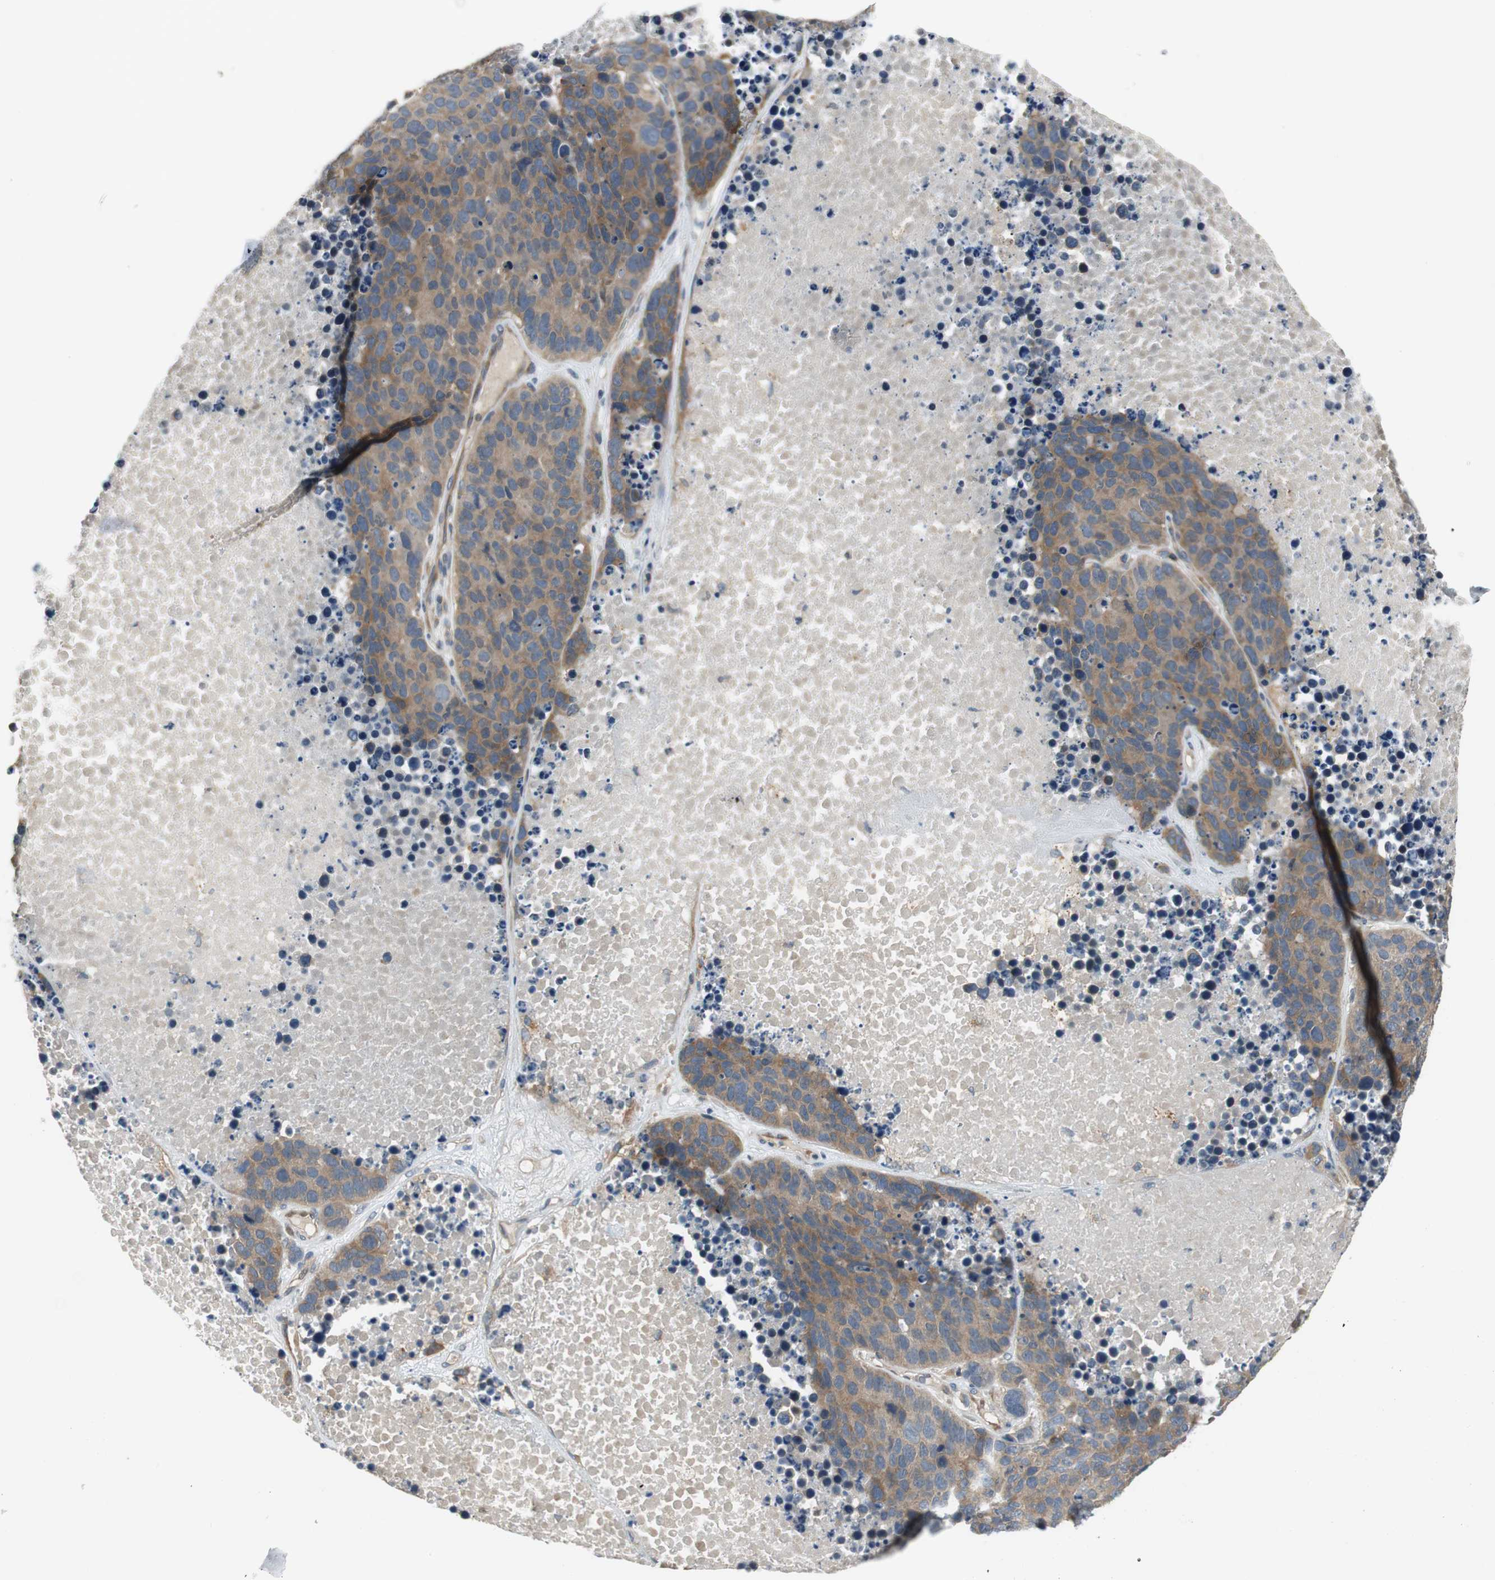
{"staining": {"intensity": "moderate", "quantity": ">75%", "location": "cytoplasmic/membranous"}, "tissue": "carcinoid", "cell_type": "Tumor cells", "image_type": "cancer", "snomed": [{"axis": "morphology", "description": "Carcinoid, malignant, NOS"}, {"axis": "topography", "description": "Lung"}], "caption": "The image shows a brown stain indicating the presence of a protein in the cytoplasmic/membranous of tumor cells in carcinoid.", "gene": "PRKAA1", "patient": {"sex": "male", "age": 60}}